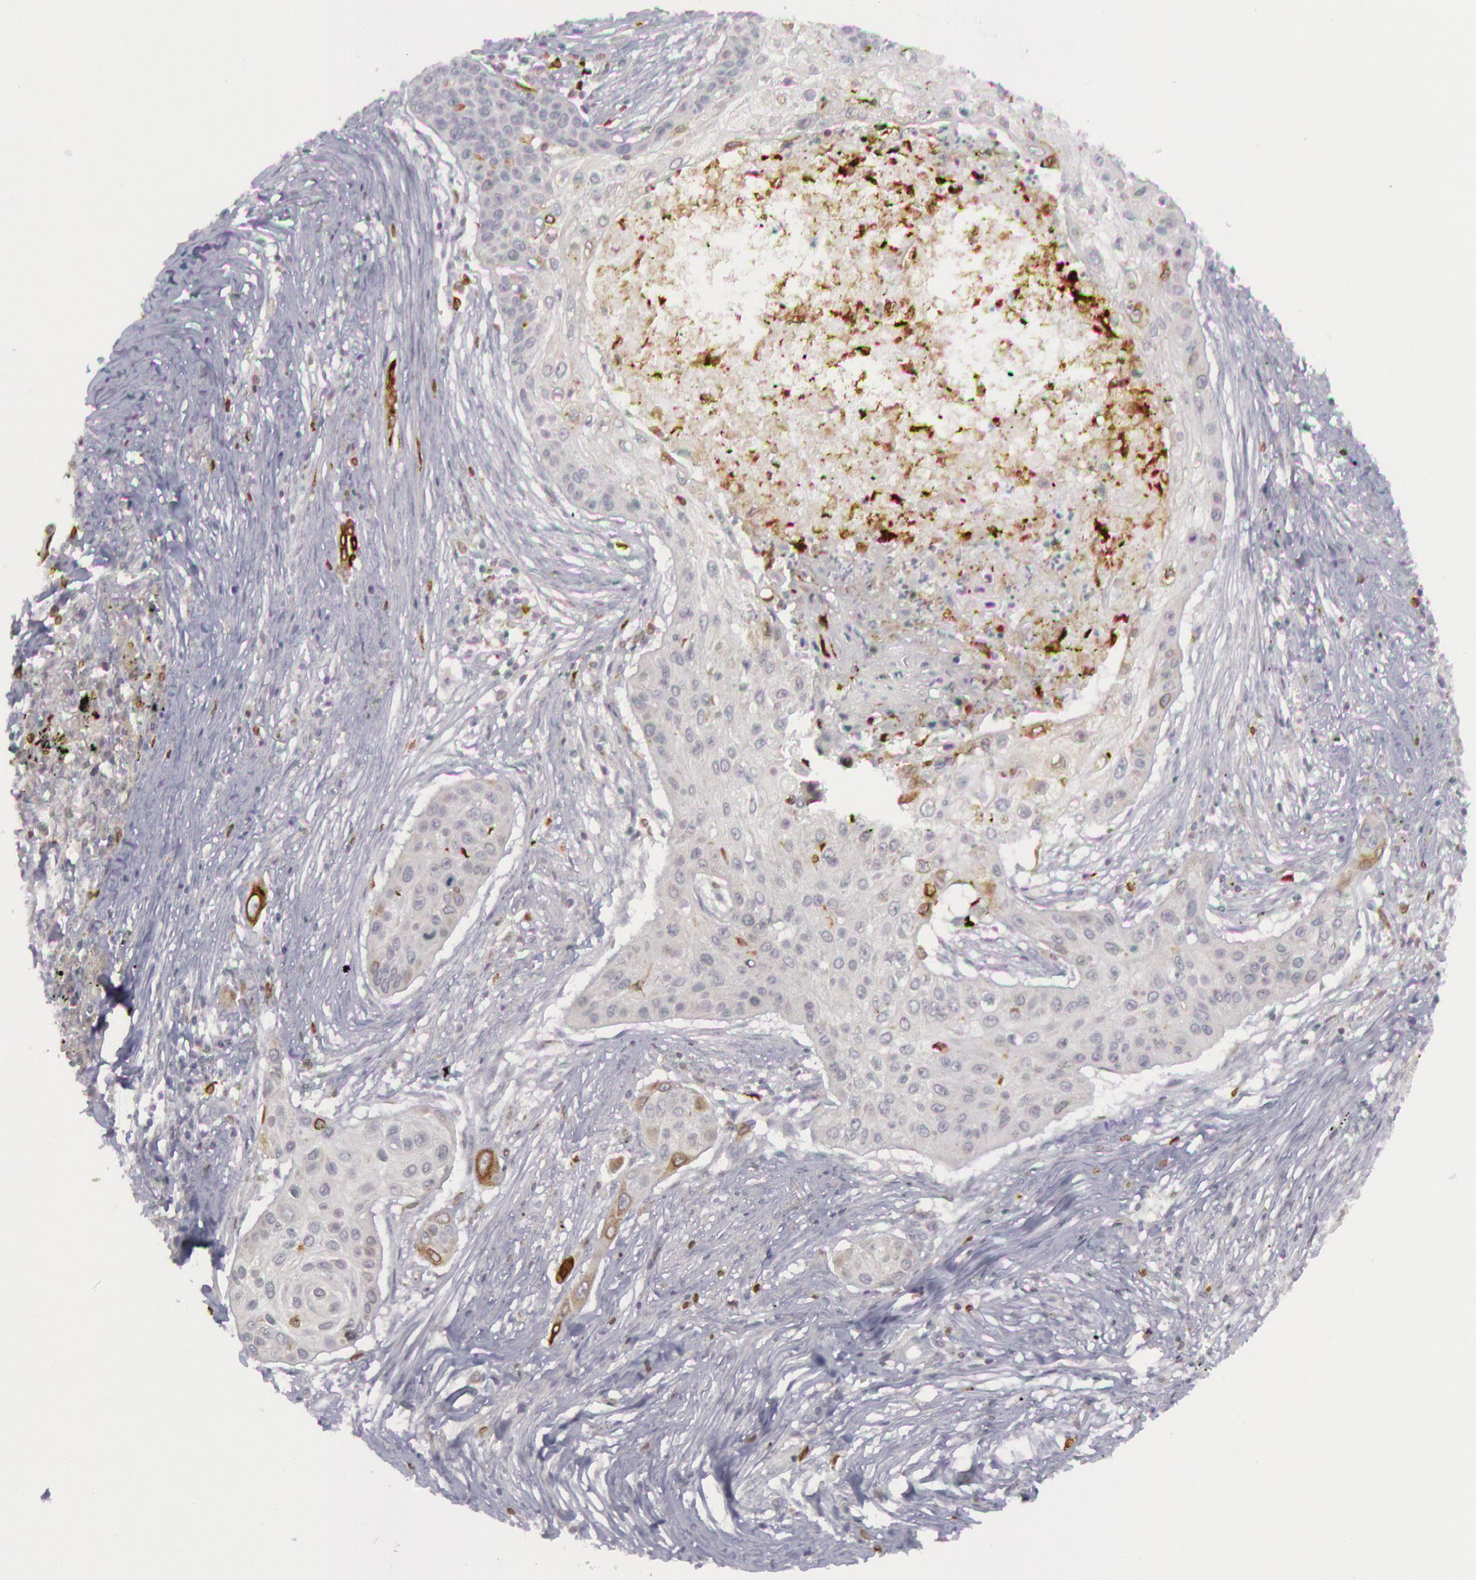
{"staining": {"intensity": "negative", "quantity": "none", "location": "none"}, "tissue": "lung cancer", "cell_type": "Tumor cells", "image_type": "cancer", "snomed": [{"axis": "morphology", "description": "Squamous cell carcinoma, NOS"}, {"axis": "topography", "description": "Lung"}], "caption": "A high-resolution image shows immunohistochemistry staining of lung squamous cell carcinoma, which displays no significant expression in tumor cells.", "gene": "PTGS2", "patient": {"sex": "male", "age": 71}}